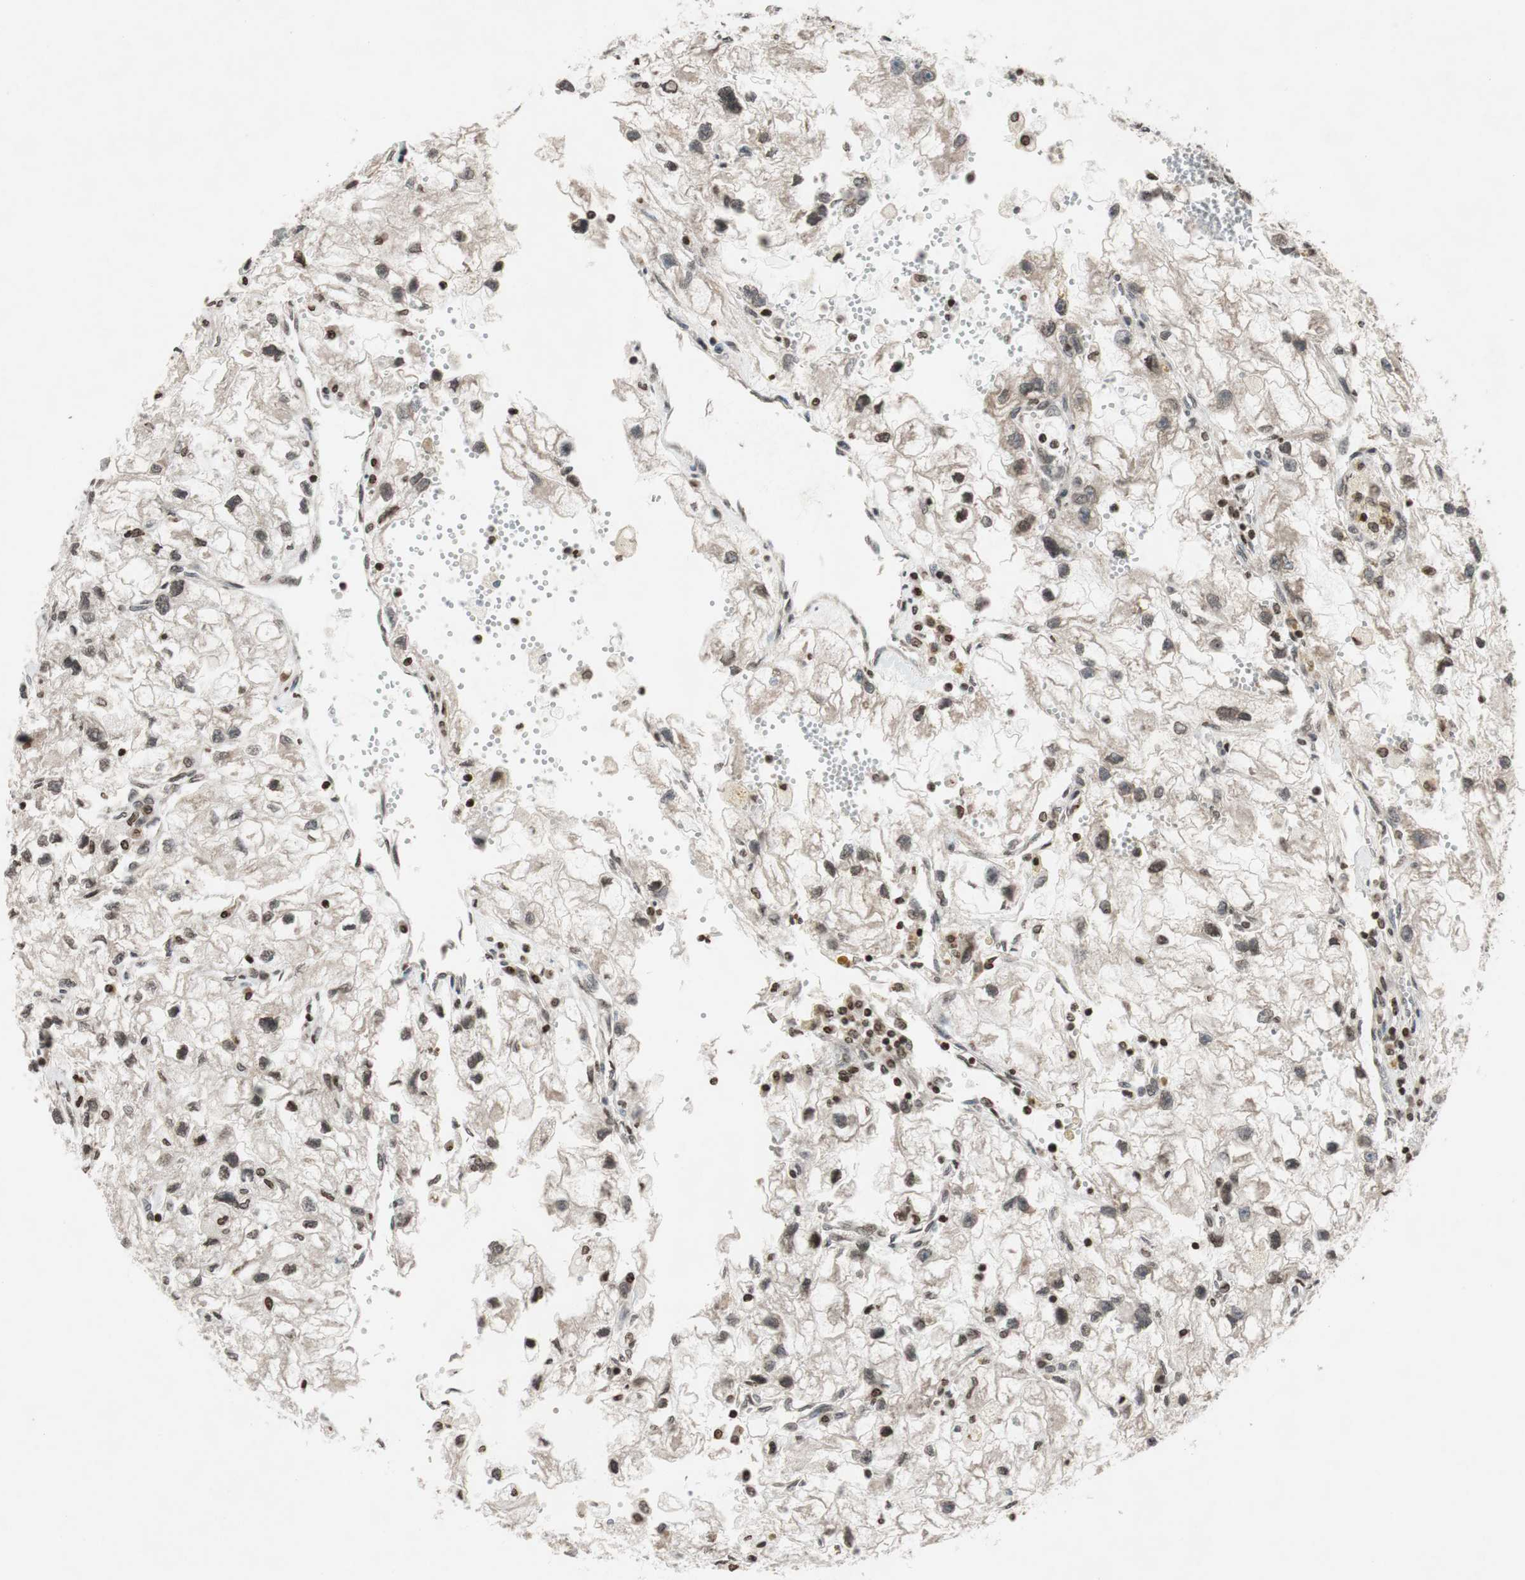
{"staining": {"intensity": "moderate", "quantity": ">75%", "location": "nuclear"}, "tissue": "renal cancer", "cell_type": "Tumor cells", "image_type": "cancer", "snomed": [{"axis": "morphology", "description": "Adenocarcinoma, NOS"}, {"axis": "topography", "description": "Kidney"}], "caption": "Immunohistochemistry (DAB (3,3'-diaminobenzidine)) staining of human renal cancer (adenocarcinoma) exhibits moderate nuclear protein positivity in about >75% of tumor cells.", "gene": "MCM6", "patient": {"sex": "female", "age": 70}}